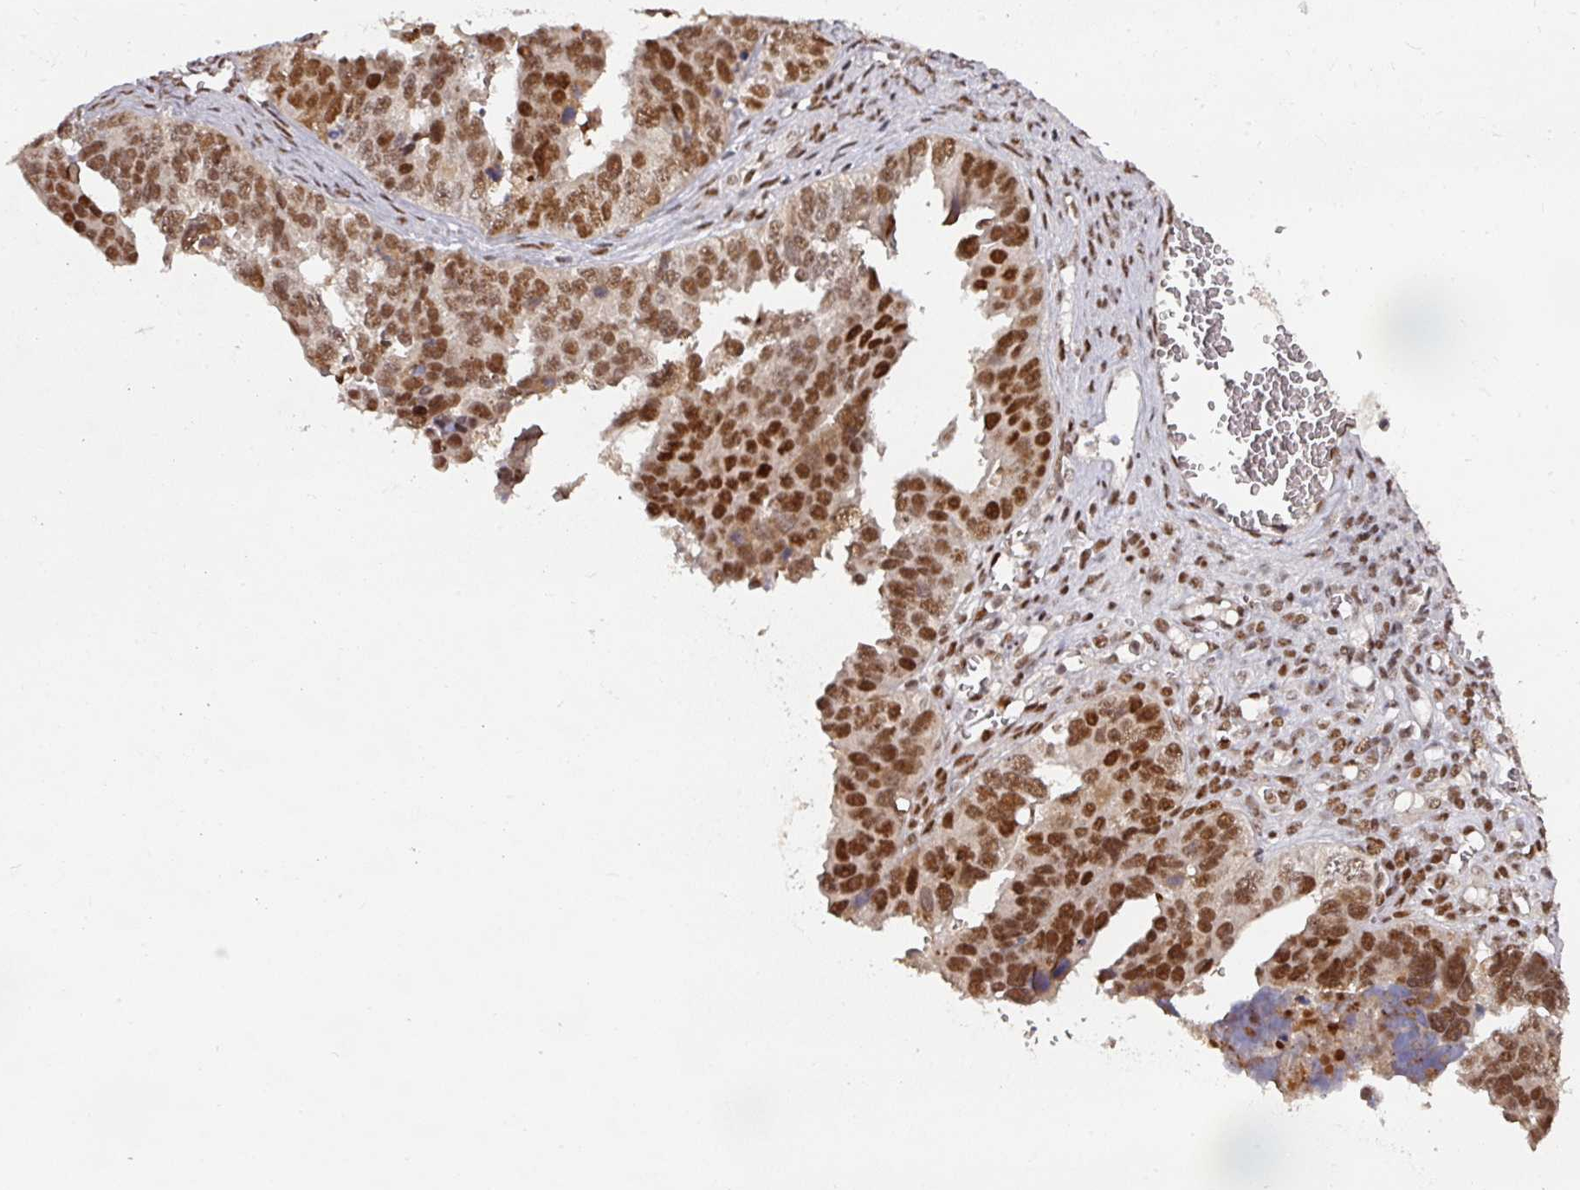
{"staining": {"intensity": "strong", "quantity": ">75%", "location": "nuclear"}, "tissue": "ovarian cancer", "cell_type": "Tumor cells", "image_type": "cancer", "snomed": [{"axis": "morphology", "description": "Cystadenocarcinoma, serous, NOS"}, {"axis": "topography", "description": "Ovary"}], "caption": "Brown immunohistochemical staining in ovarian cancer (serous cystadenocarcinoma) demonstrates strong nuclear expression in about >75% of tumor cells.", "gene": "MEPCE", "patient": {"sex": "female", "age": 76}}